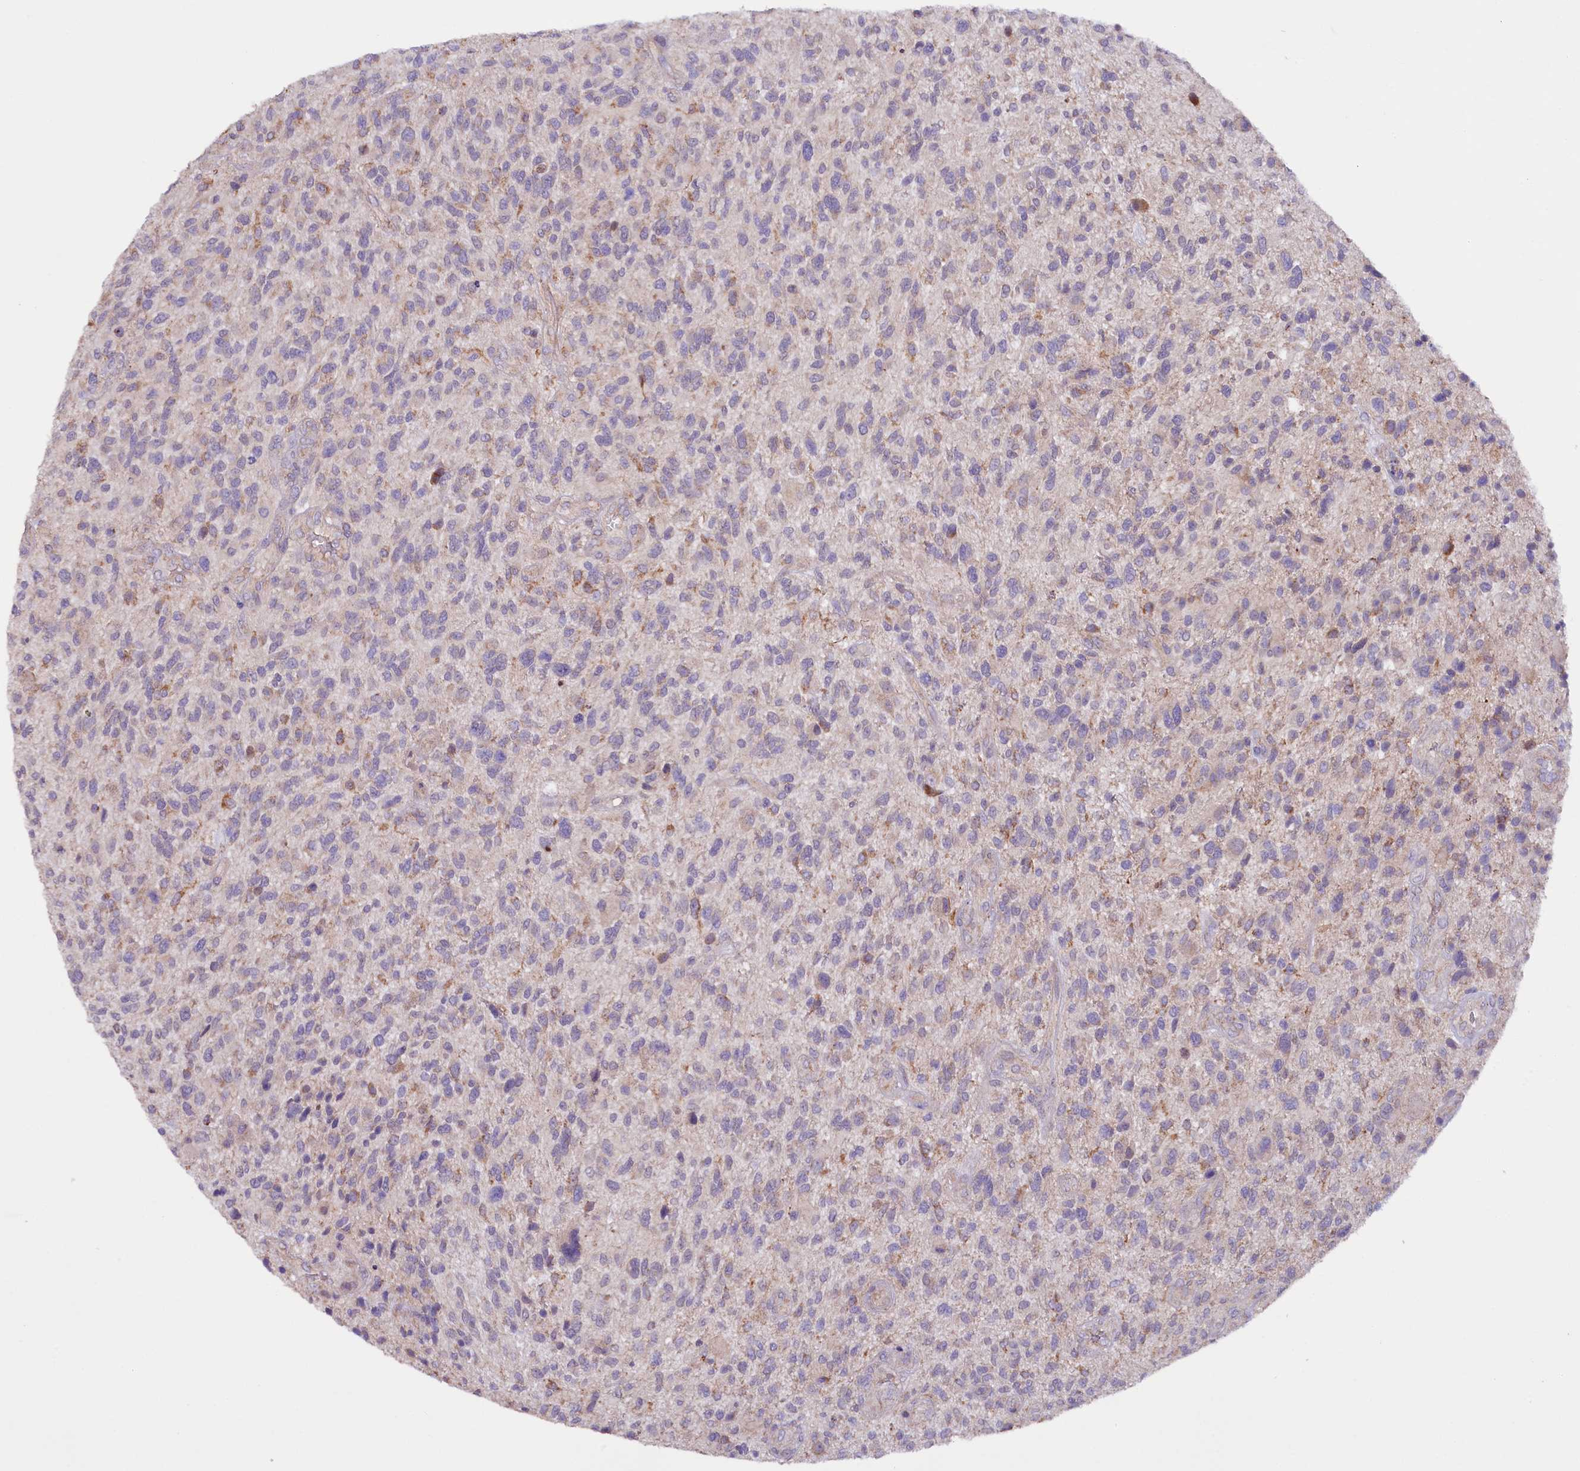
{"staining": {"intensity": "negative", "quantity": "none", "location": "none"}, "tissue": "glioma", "cell_type": "Tumor cells", "image_type": "cancer", "snomed": [{"axis": "morphology", "description": "Glioma, malignant, High grade"}, {"axis": "topography", "description": "Brain"}], "caption": "High power microscopy image of an immunohistochemistry photomicrograph of glioma, revealing no significant expression in tumor cells.", "gene": "ZNF45", "patient": {"sex": "male", "age": 47}}